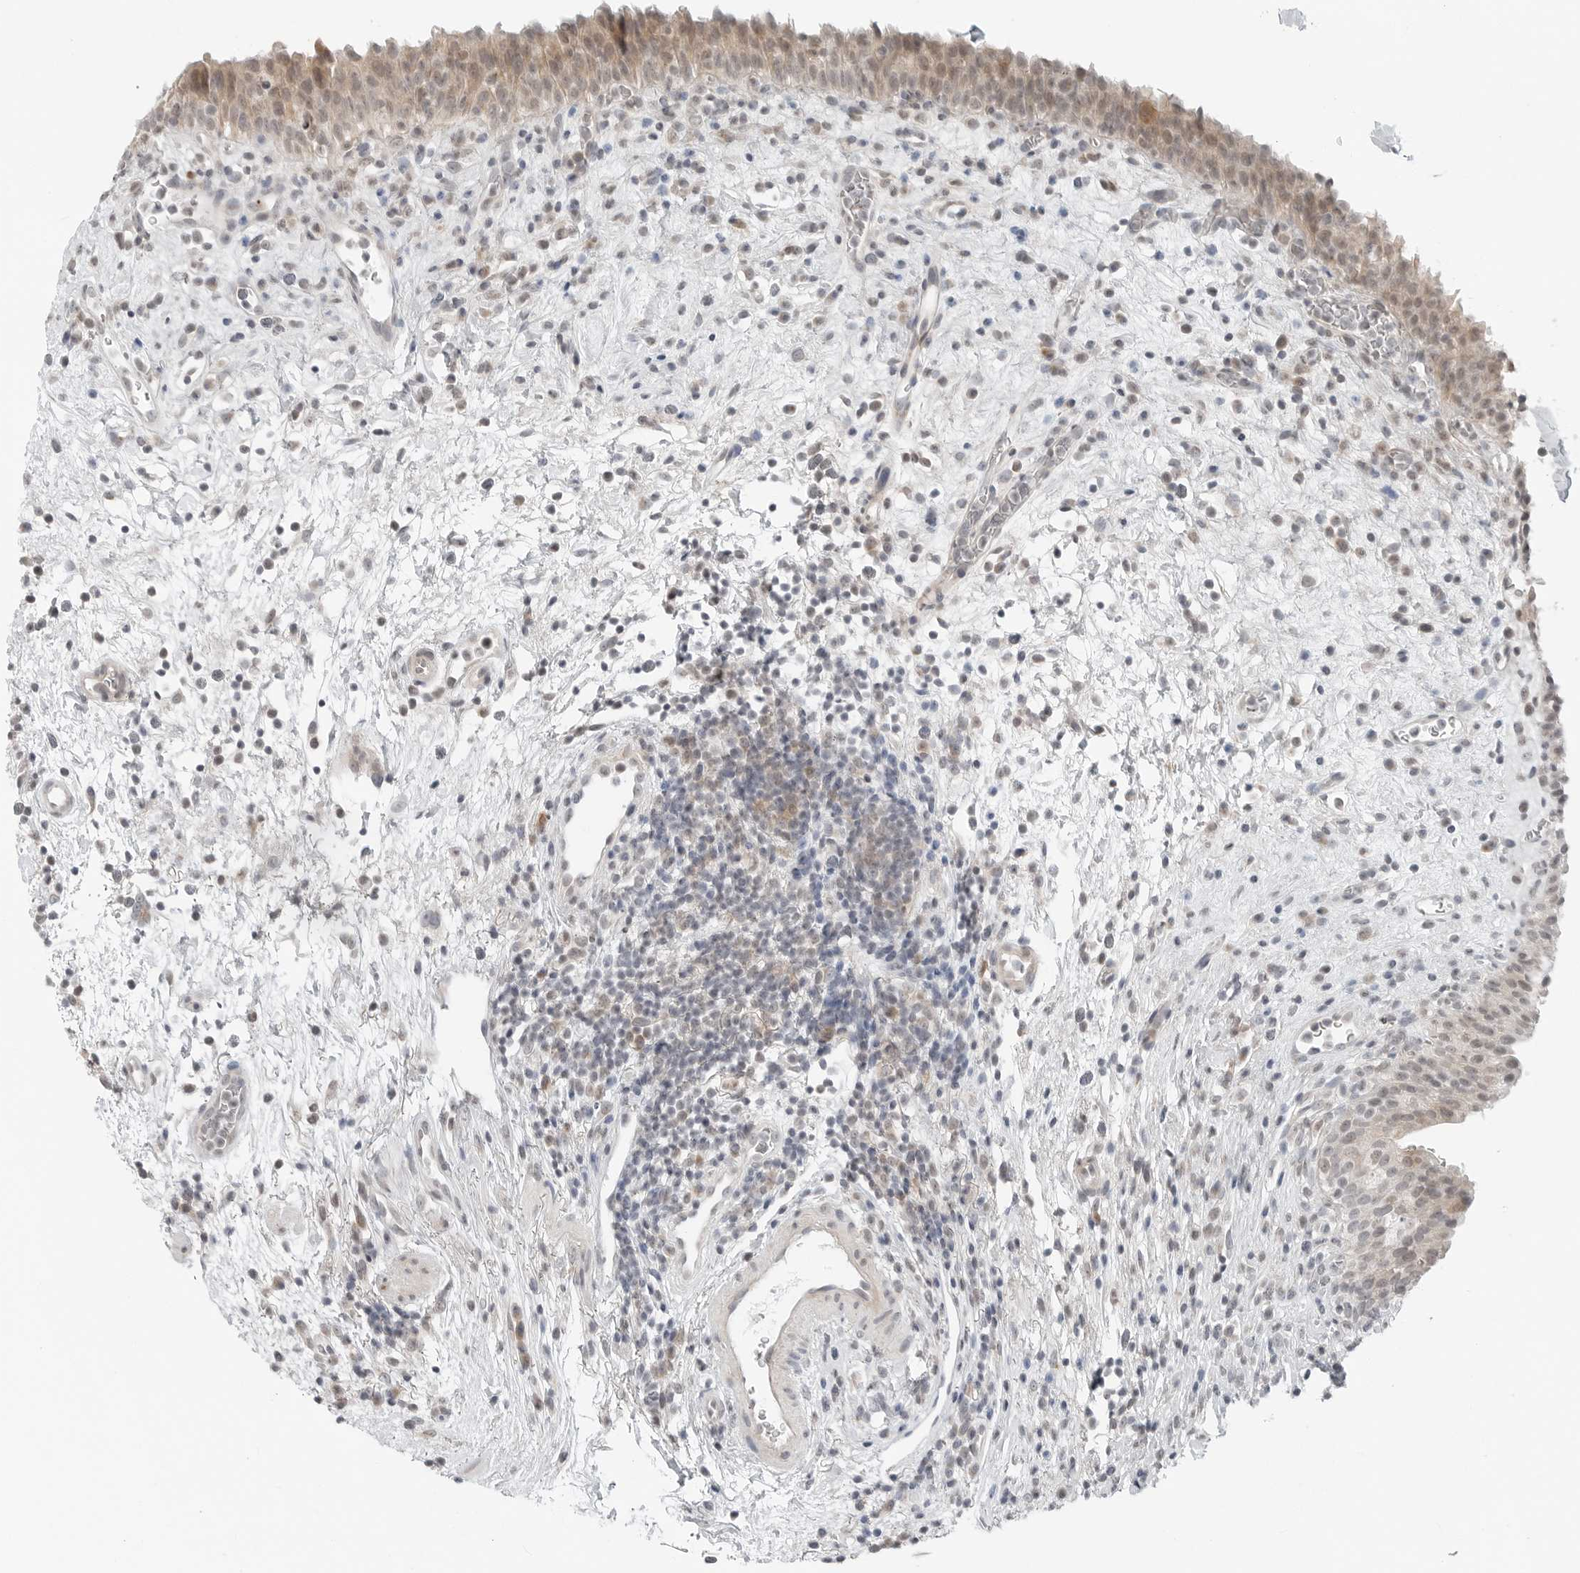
{"staining": {"intensity": "weak", "quantity": "25%-75%", "location": "cytoplasmic/membranous,nuclear"}, "tissue": "urinary bladder", "cell_type": "Urothelial cells", "image_type": "normal", "snomed": [{"axis": "morphology", "description": "Normal tissue, NOS"}, {"axis": "morphology", "description": "Inflammation, NOS"}, {"axis": "topography", "description": "Urinary bladder"}], "caption": "High-power microscopy captured an immunohistochemistry (IHC) histopathology image of normal urinary bladder, revealing weak cytoplasmic/membranous,nuclear positivity in approximately 25%-75% of urothelial cells.", "gene": "FCRLB", "patient": {"sex": "female", "age": 75}}